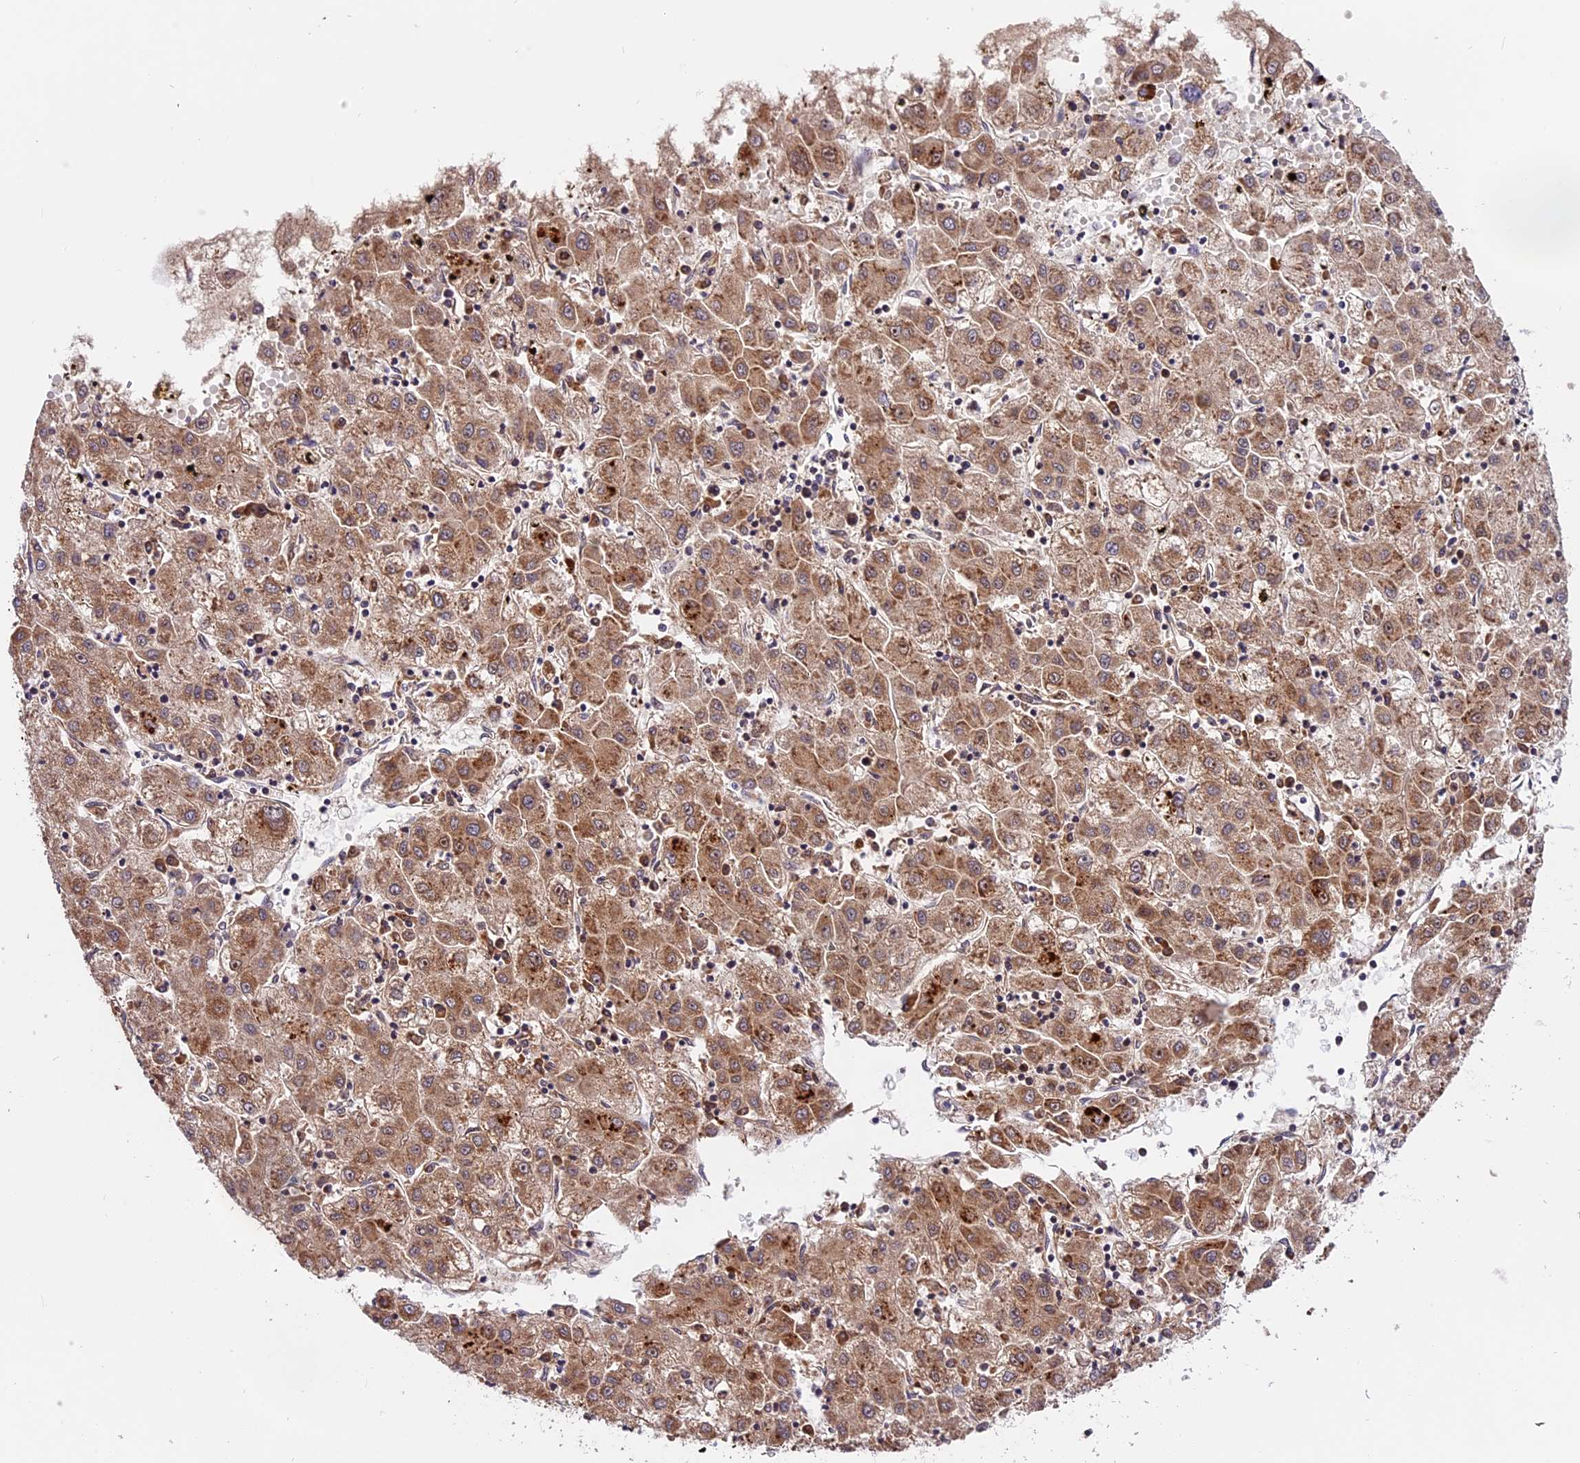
{"staining": {"intensity": "moderate", "quantity": ">75%", "location": "cytoplasmic/membranous"}, "tissue": "liver cancer", "cell_type": "Tumor cells", "image_type": "cancer", "snomed": [{"axis": "morphology", "description": "Carcinoma, Hepatocellular, NOS"}, {"axis": "topography", "description": "Liver"}], "caption": "Hepatocellular carcinoma (liver) stained for a protein (brown) demonstrates moderate cytoplasmic/membranous positive positivity in about >75% of tumor cells.", "gene": "NDUFA8", "patient": {"sex": "male", "age": 72}}